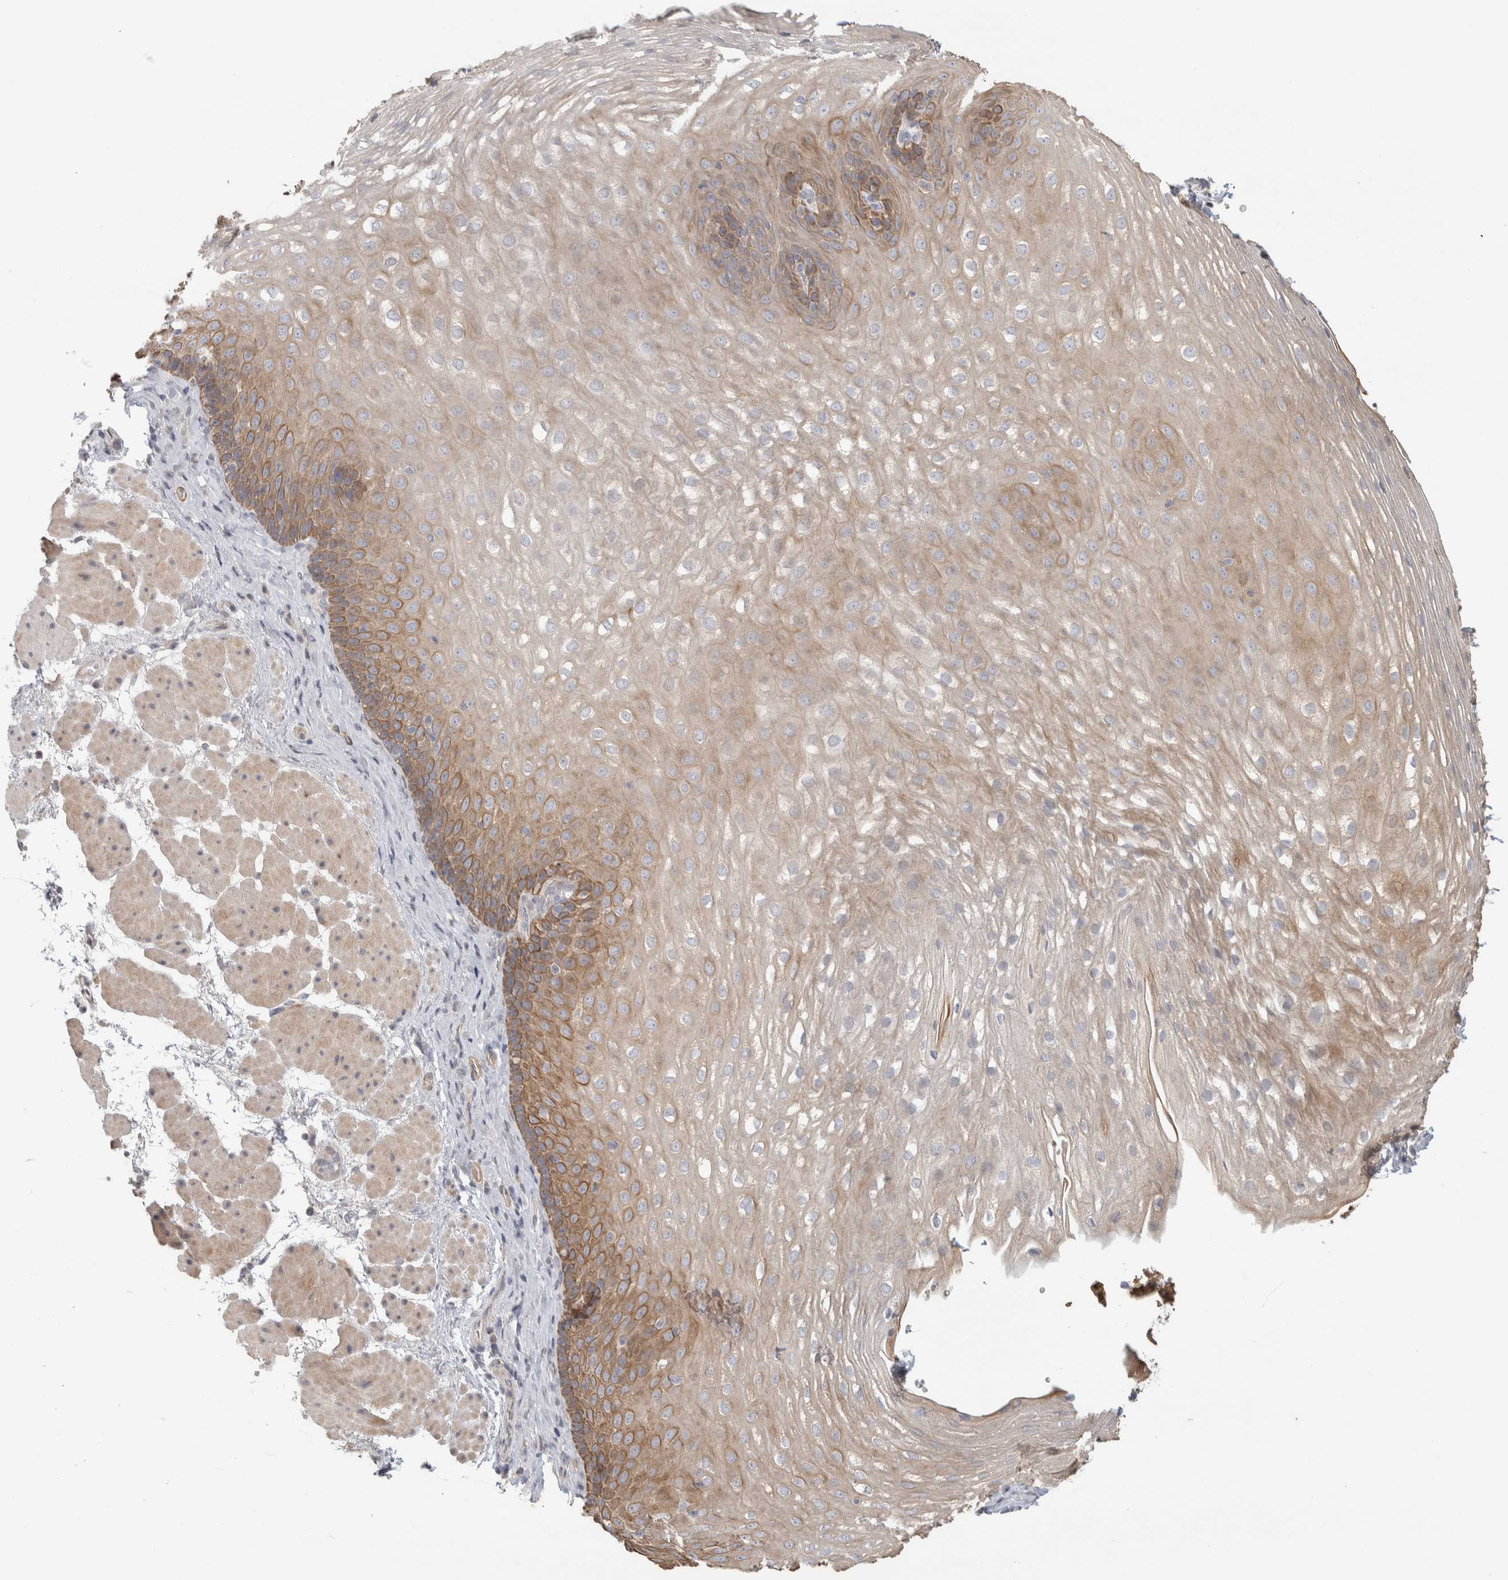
{"staining": {"intensity": "moderate", "quantity": "25%-75%", "location": "cytoplasmic/membranous"}, "tissue": "esophagus", "cell_type": "Squamous epithelial cells", "image_type": "normal", "snomed": [{"axis": "morphology", "description": "Normal tissue, NOS"}, {"axis": "topography", "description": "Esophagus"}], "caption": "Unremarkable esophagus shows moderate cytoplasmic/membranous expression in about 25%-75% of squamous epithelial cells.", "gene": "DCXR", "patient": {"sex": "female", "age": 66}}